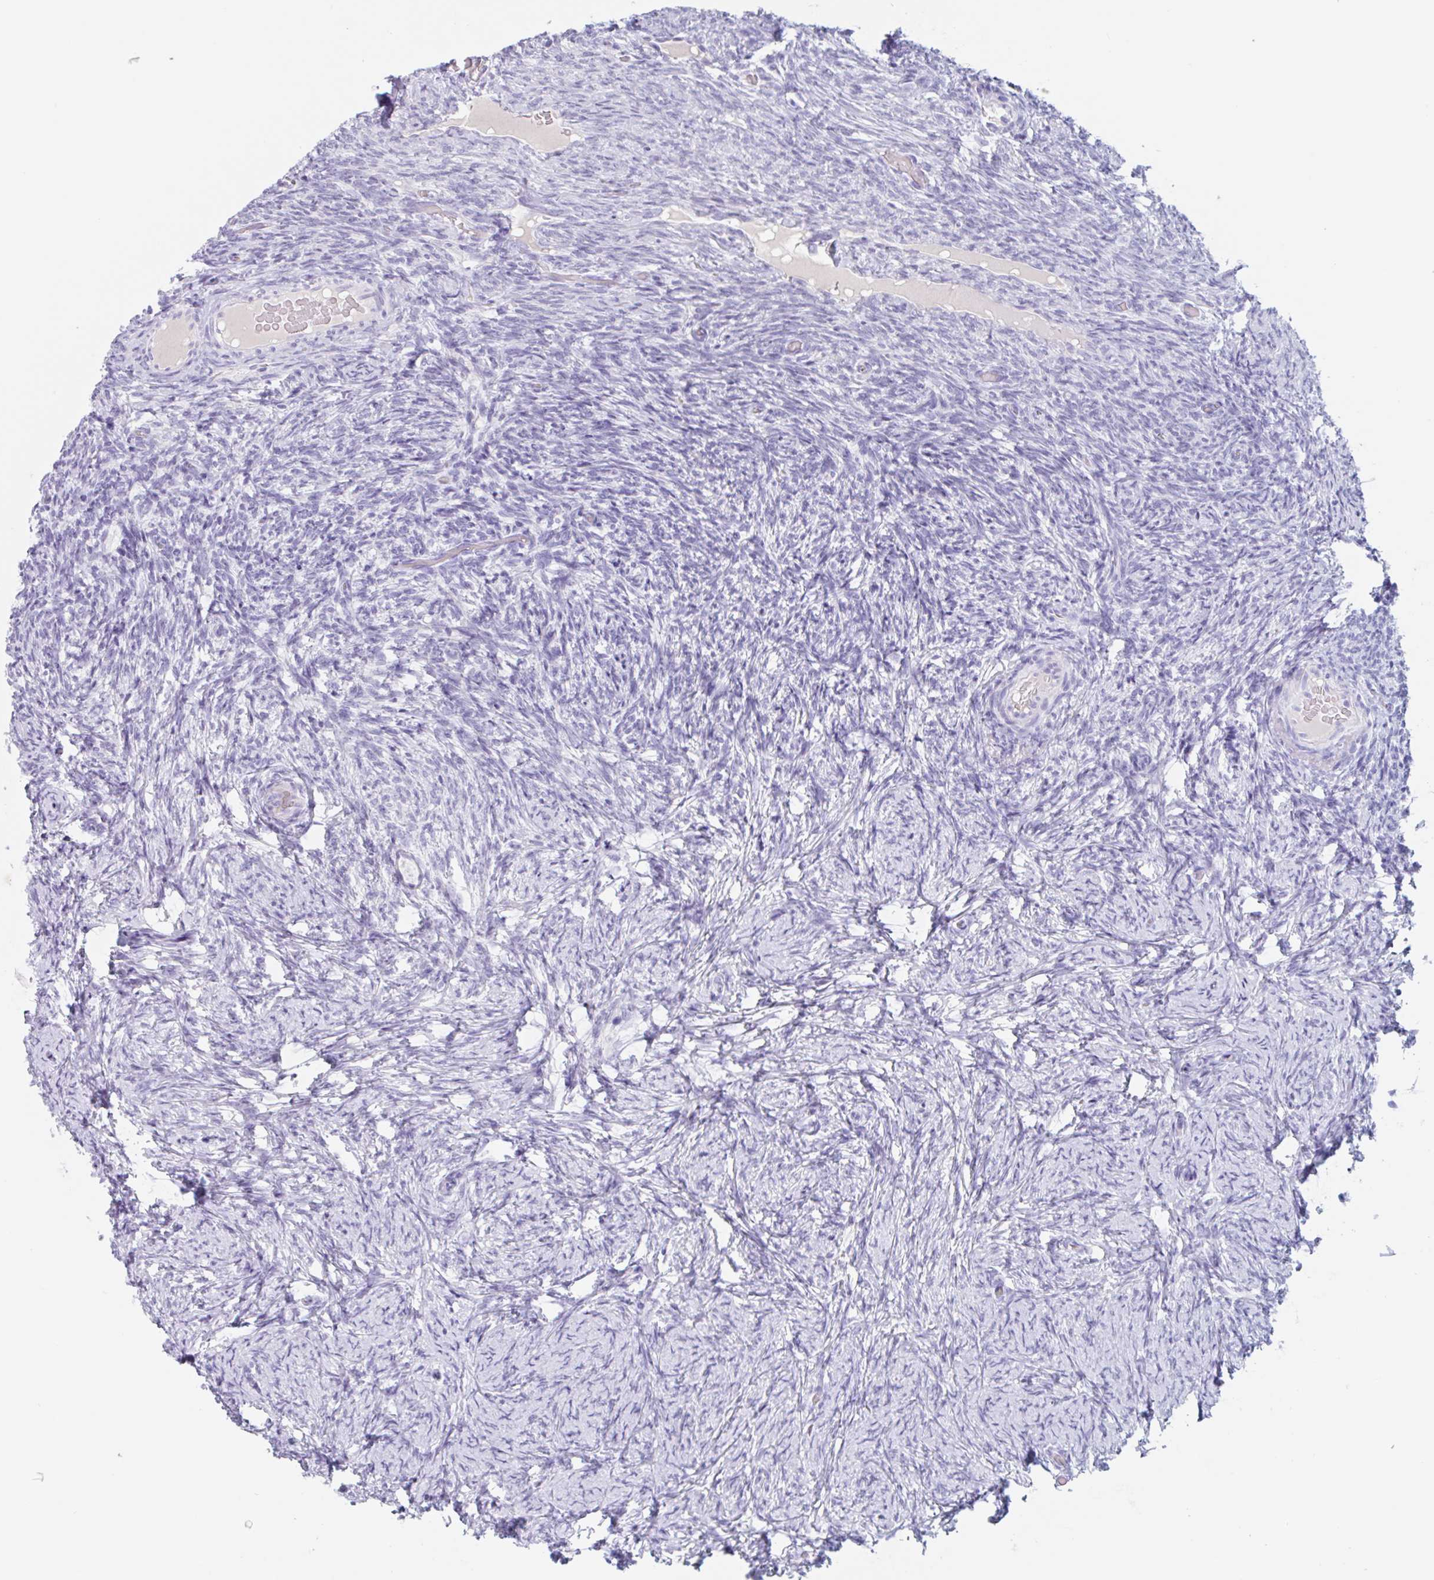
{"staining": {"intensity": "negative", "quantity": "none", "location": "none"}, "tissue": "ovary", "cell_type": "Ovarian stroma cells", "image_type": "normal", "snomed": [{"axis": "morphology", "description": "Normal tissue, NOS"}, {"axis": "topography", "description": "Ovary"}], "caption": "Immunohistochemistry photomicrograph of normal human ovary stained for a protein (brown), which exhibits no positivity in ovarian stroma cells. The staining was performed using DAB to visualize the protein expression in brown, while the nuclei were stained in blue with hematoxylin (Magnification: 20x).", "gene": "EMC4", "patient": {"sex": "female", "age": 34}}